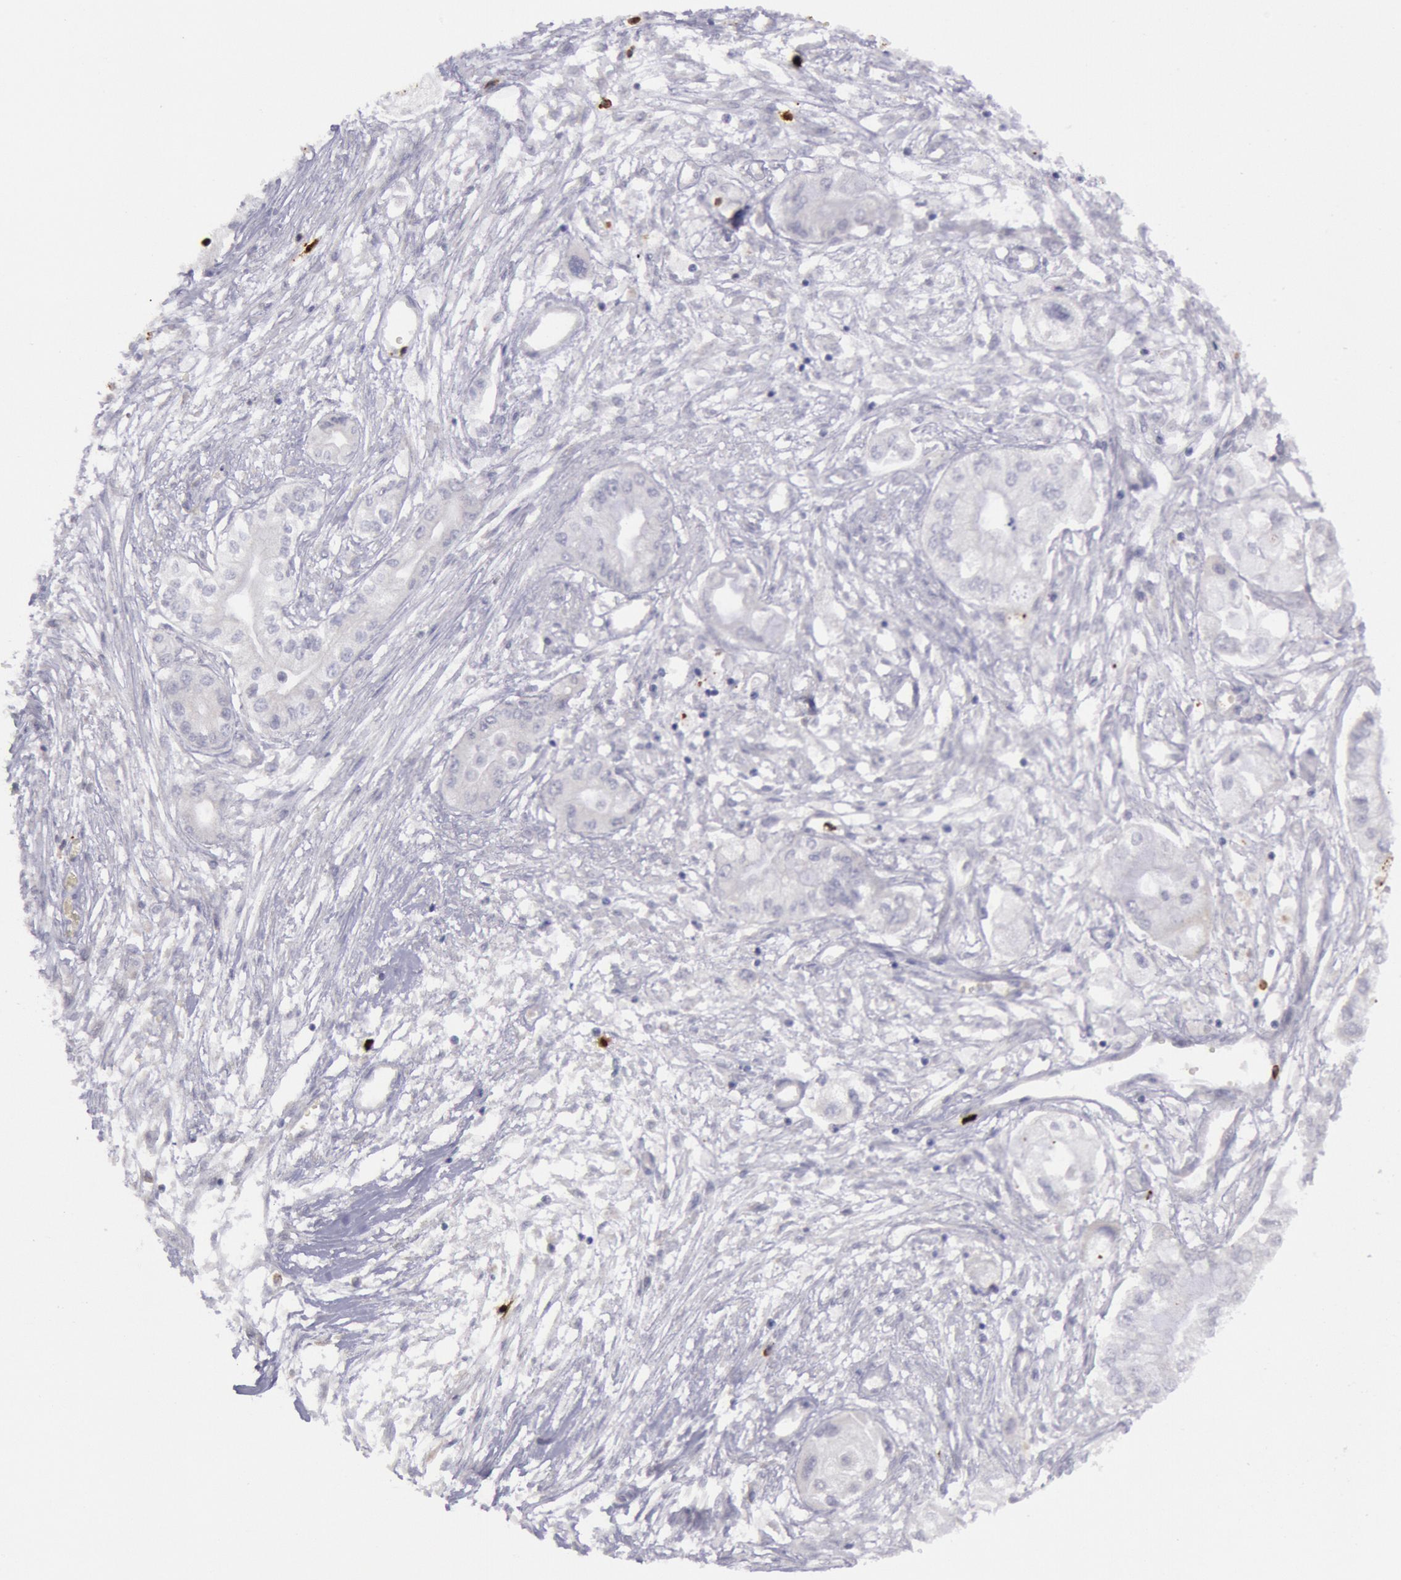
{"staining": {"intensity": "negative", "quantity": "none", "location": "none"}, "tissue": "pancreatic cancer", "cell_type": "Tumor cells", "image_type": "cancer", "snomed": [{"axis": "morphology", "description": "Adenocarcinoma, NOS"}, {"axis": "topography", "description": "Pancreas"}], "caption": "A histopathology image of human adenocarcinoma (pancreatic) is negative for staining in tumor cells.", "gene": "KDM6A", "patient": {"sex": "male", "age": 79}}